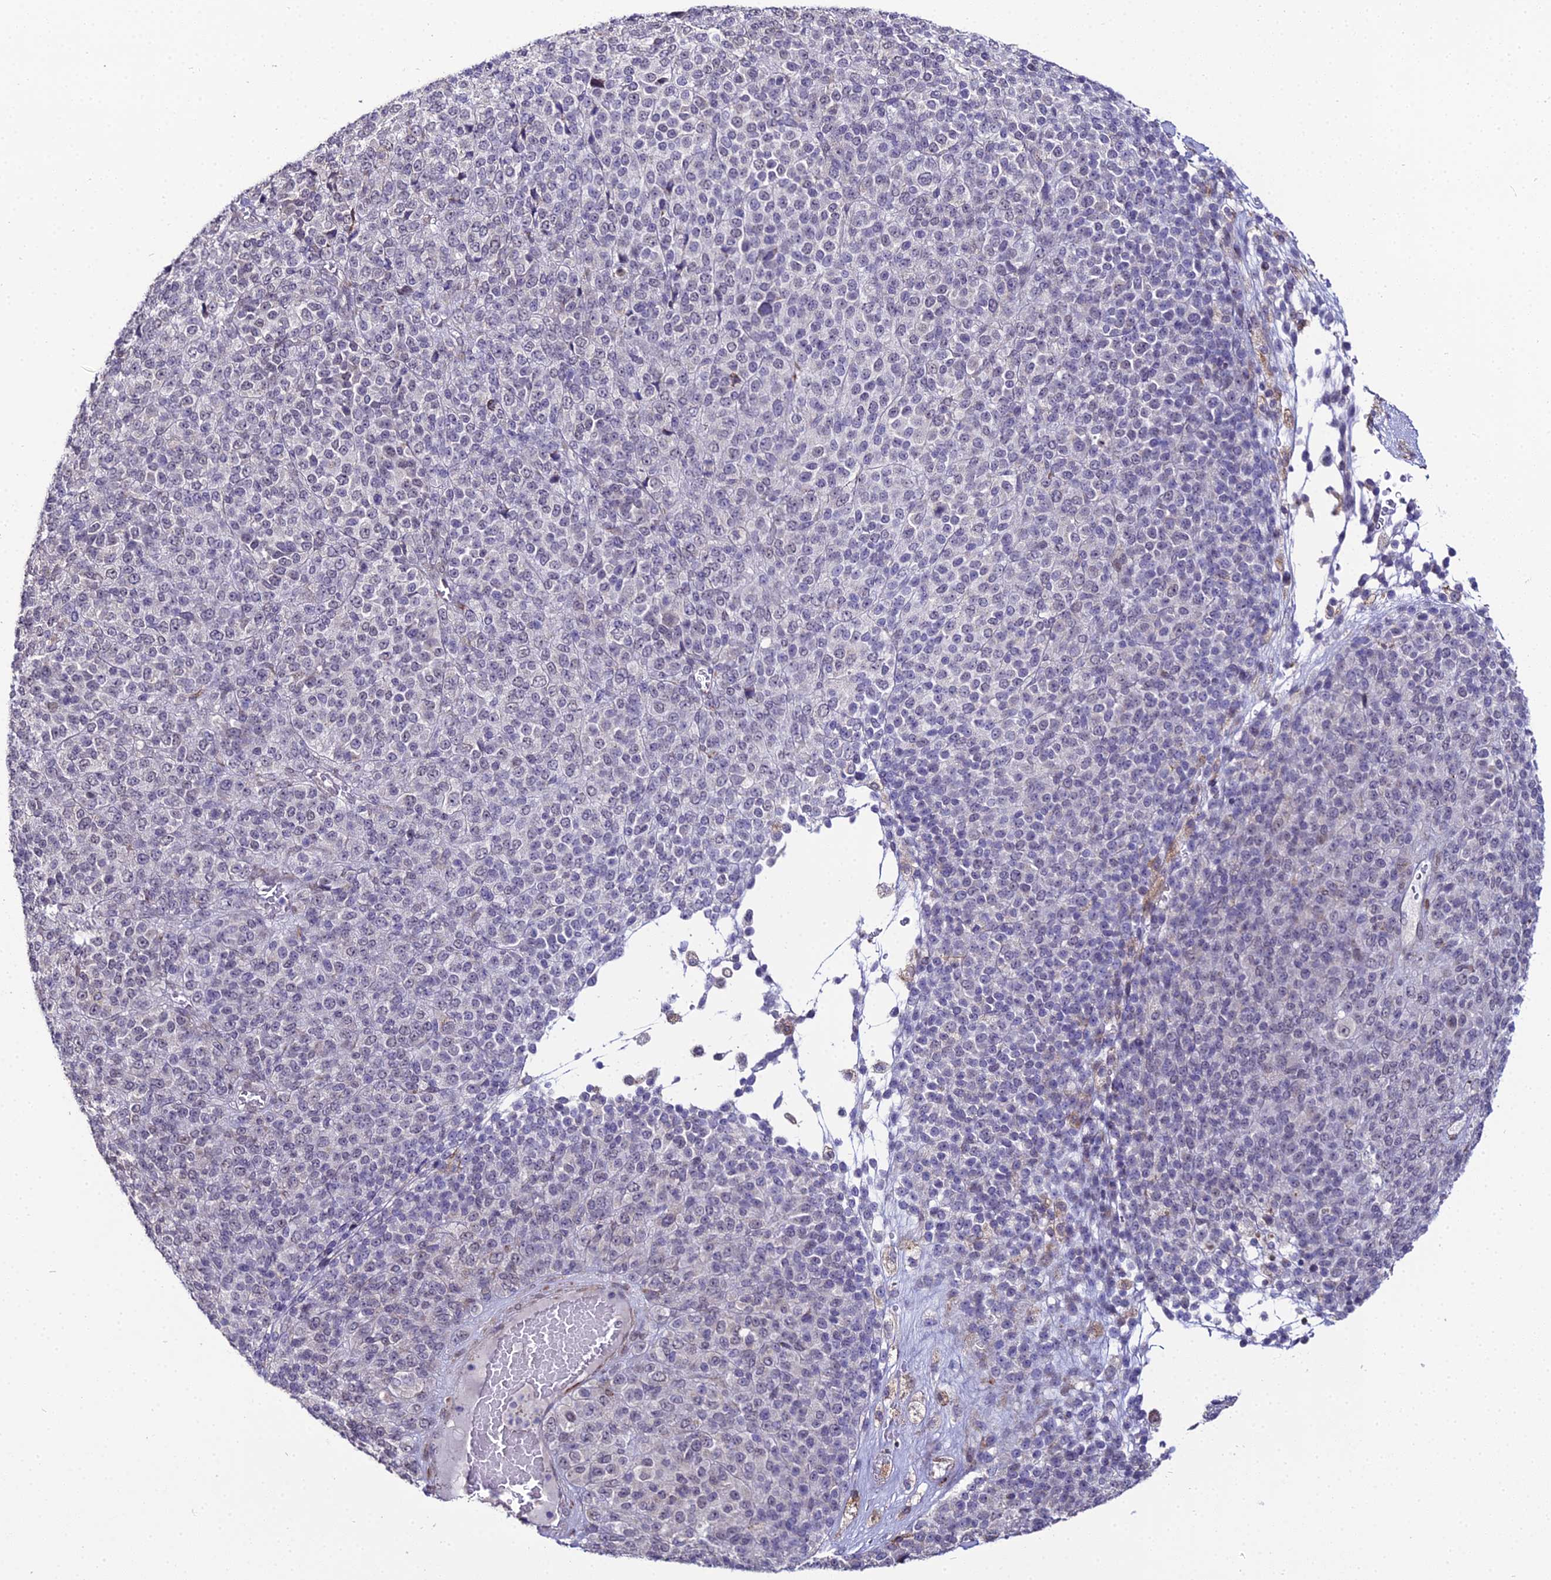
{"staining": {"intensity": "negative", "quantity": "none", "location": "none"}, "tissue": "melanoma", "cell_type": "Tumor cells", "image_type": "cancer", "snomed": [{"axis": "morphology", "description": "Malignant melanoma, Metastatic site"}, {"axis": "topography", "description": "Brain"}], "caption": "Tumor cells show no significant staining in malignant melanoma (metastatic site).", "gene": "TROAP", "patient": {"sex": "female", "age": 56}}